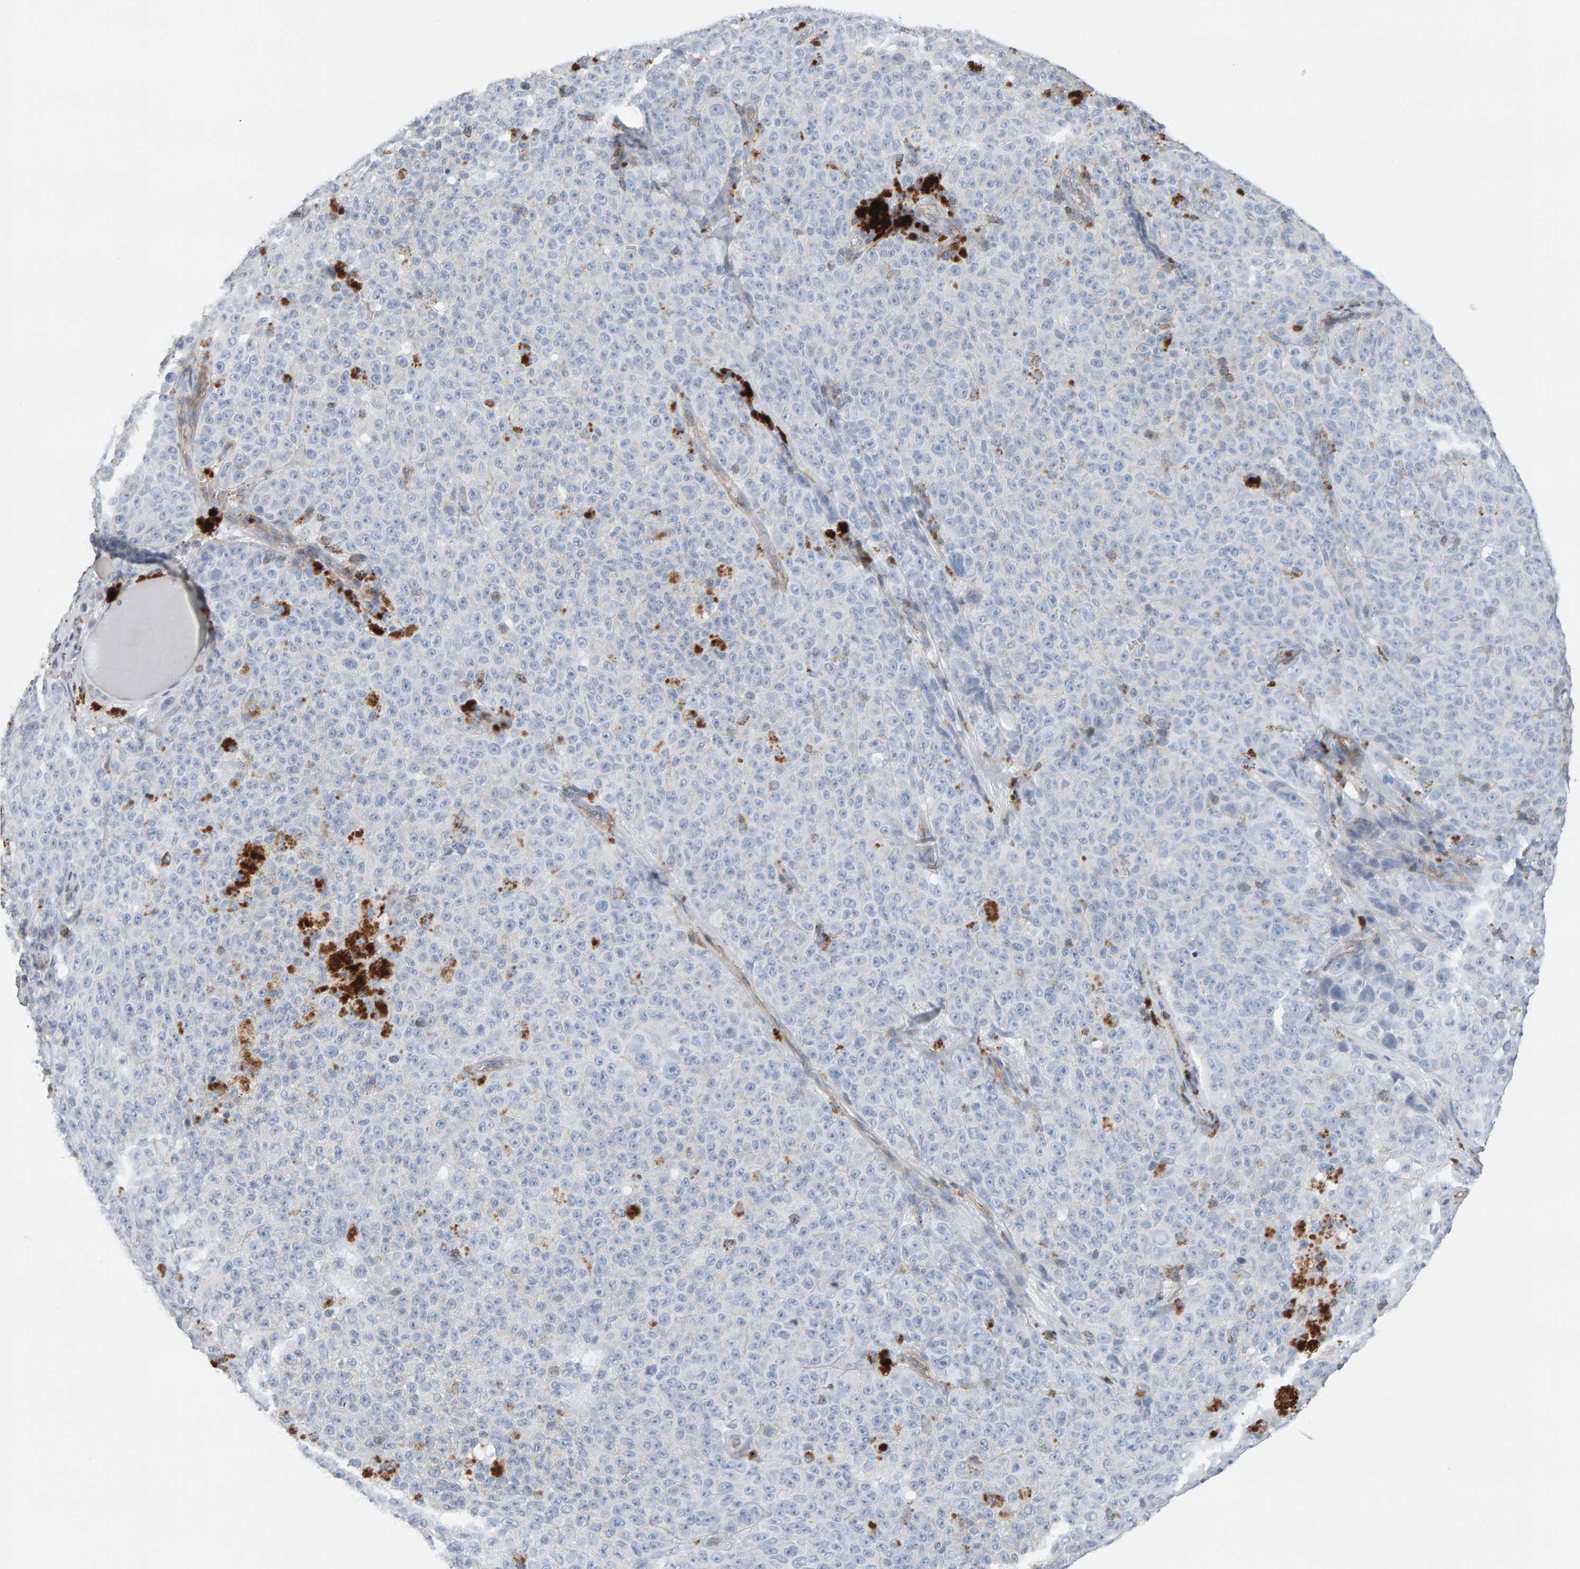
{"staining": {"intensity": "negative", "quantity": "none", "location": "none"}, "tissue": "melanoma", "cell_type": "Tumor cells", "image_type": "cancer", "snomed": [{"axis": "morphology", "description": "Malignant melanoma, NOS"}, {"axis": "topography", "description": "Skin"}], "caption": "Histopathology image shows no significant protein expression in tumor cells of melanoma.", "gene": "FYN", "patient": {"sex": "female", "age": 82}}